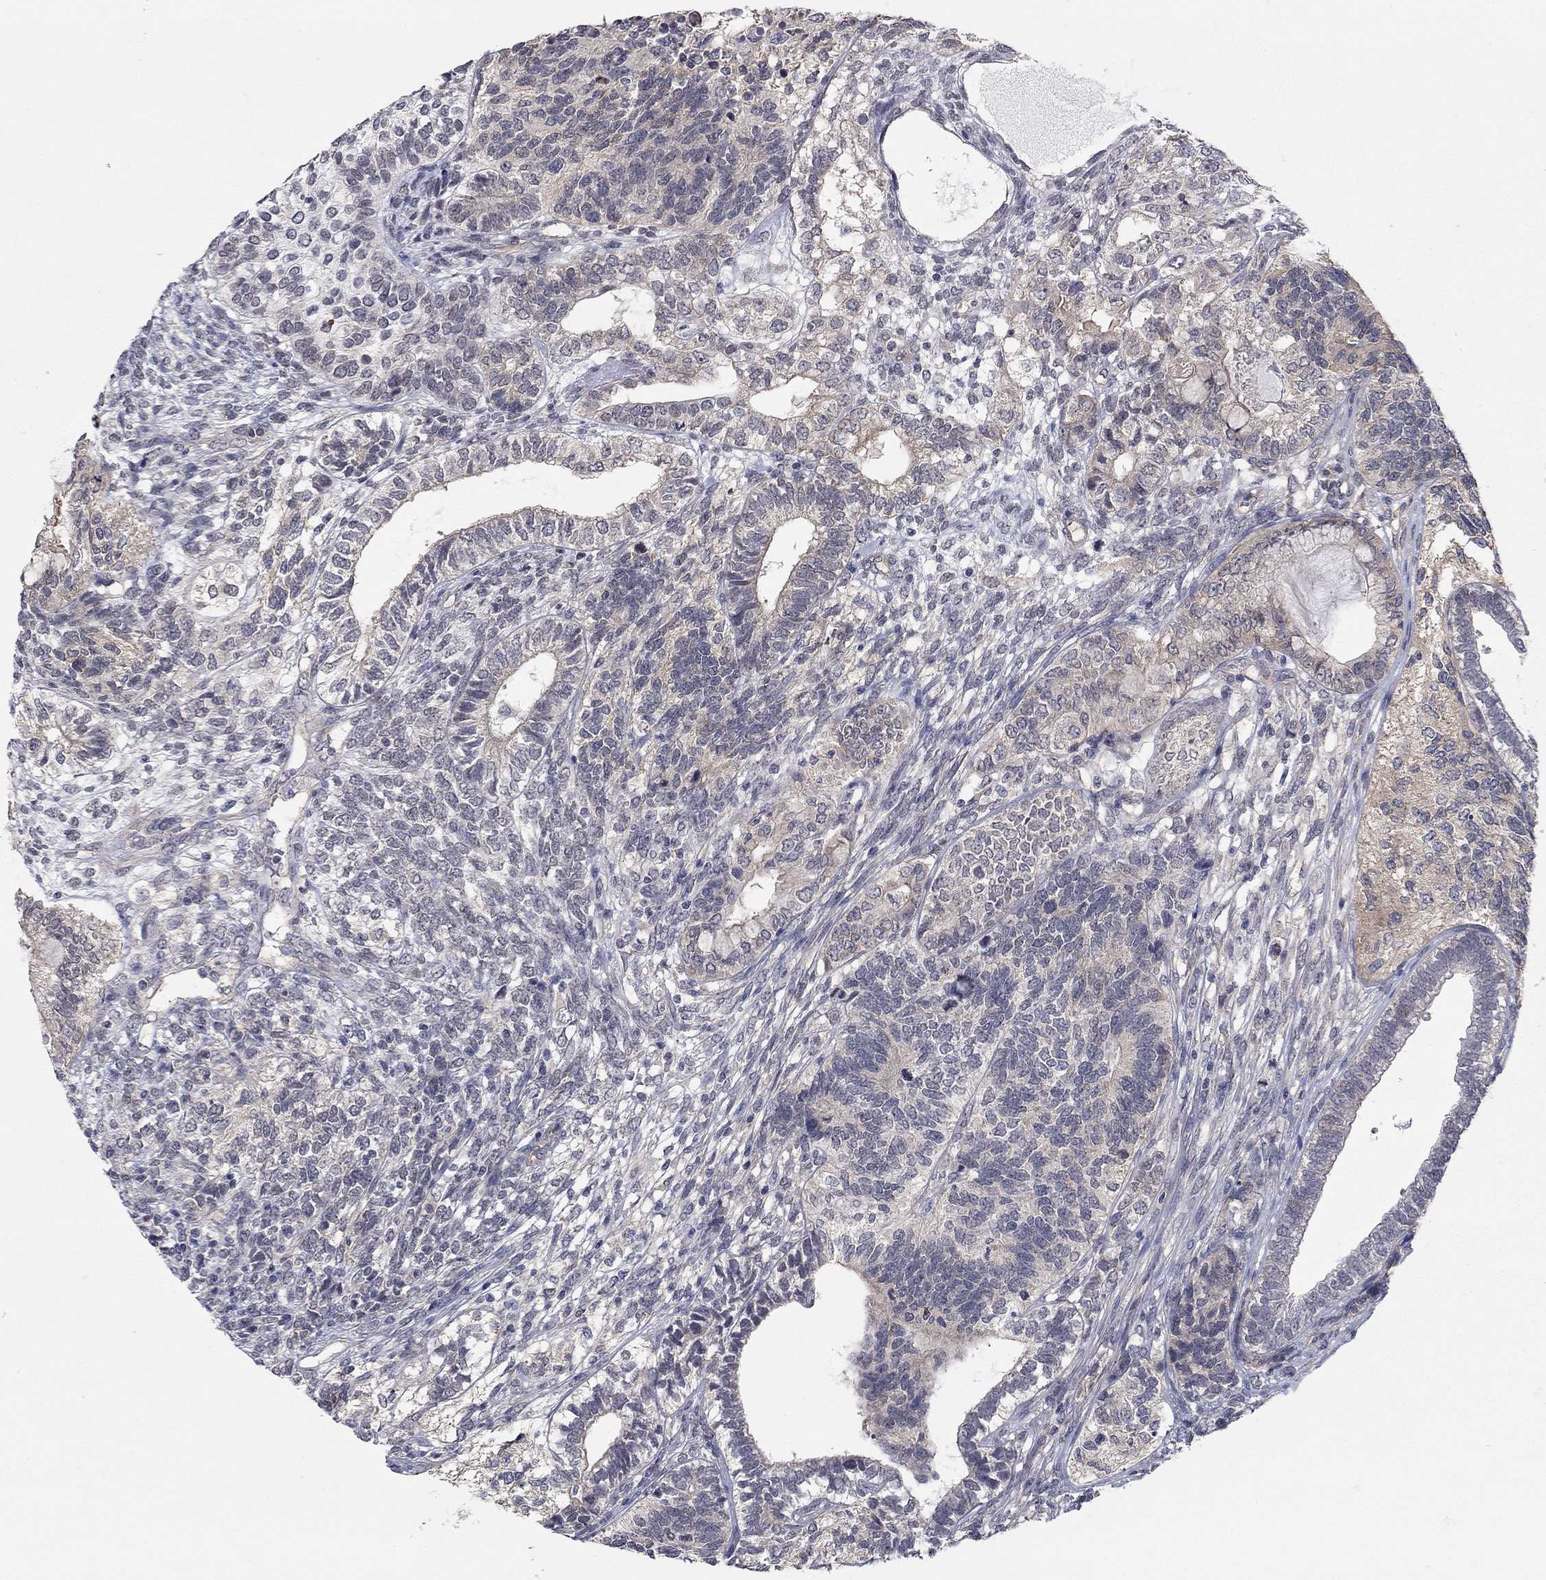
{"staining": {"intensity": "negative", "quantity": "none", "location": "none"}, "tissue": "testis cancer", "cell_type": "Tumor cells", "image_type": "cancer", "snomed": [{"axis": "morphology", "description": "Seminoma, NOS"}, {"axis": "morphology", "description": "Carcinoma, Embryonal, NOS"}, {"axis": "topography", "description": "Testis"}], "caption": "Testis cancer (embryonal carcinoma) was stained to show a protein in brown. There is no significant positivity in tumor cells. The staining is performed using DAB (3,3'-diaminobenzidine) brown chromogen with nuclei counter-stained in using hematoxylin.", "gene": "WASF3", "patient": {"sex": "male", "age": 41}}